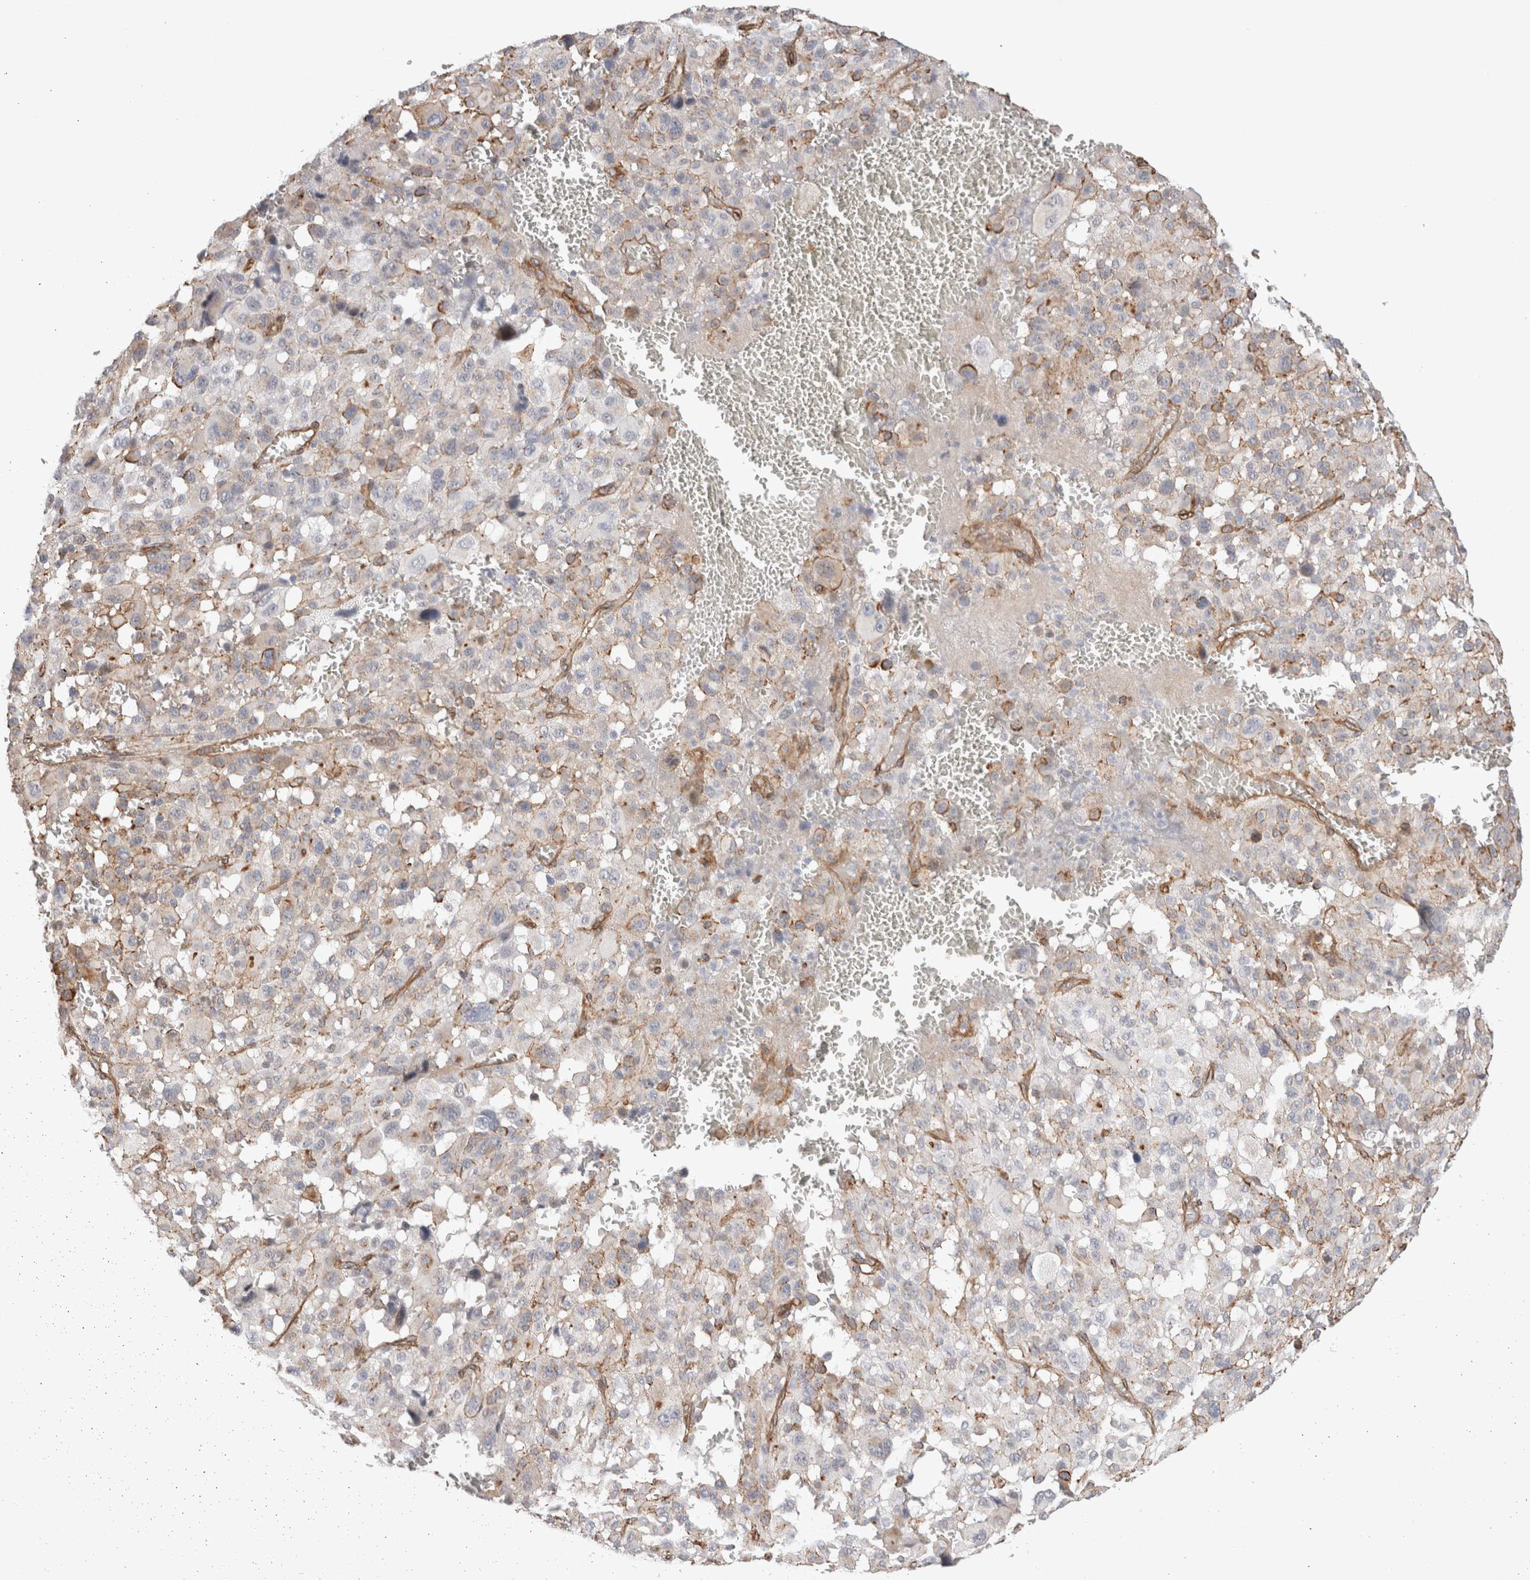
{"staining": {"intensity": "weak", "quantity": "<25%", "location": "cytoplasmic/membranous"}, "tissue": "melanoma", "cell_type": "Tumor cells", "image_type": "cancer", "snomed": [{"axis": "morphology", "description": "Malignant melanoma, Metastatic site"}, {"axis": "topography", "description": "Skin"}], "caption": "Melanoma stained for a protein using immunohistochemistry shows no positivity tumor cells.", "gene": "CAAP1", "patient": {"sex": "female", "age": 74}}